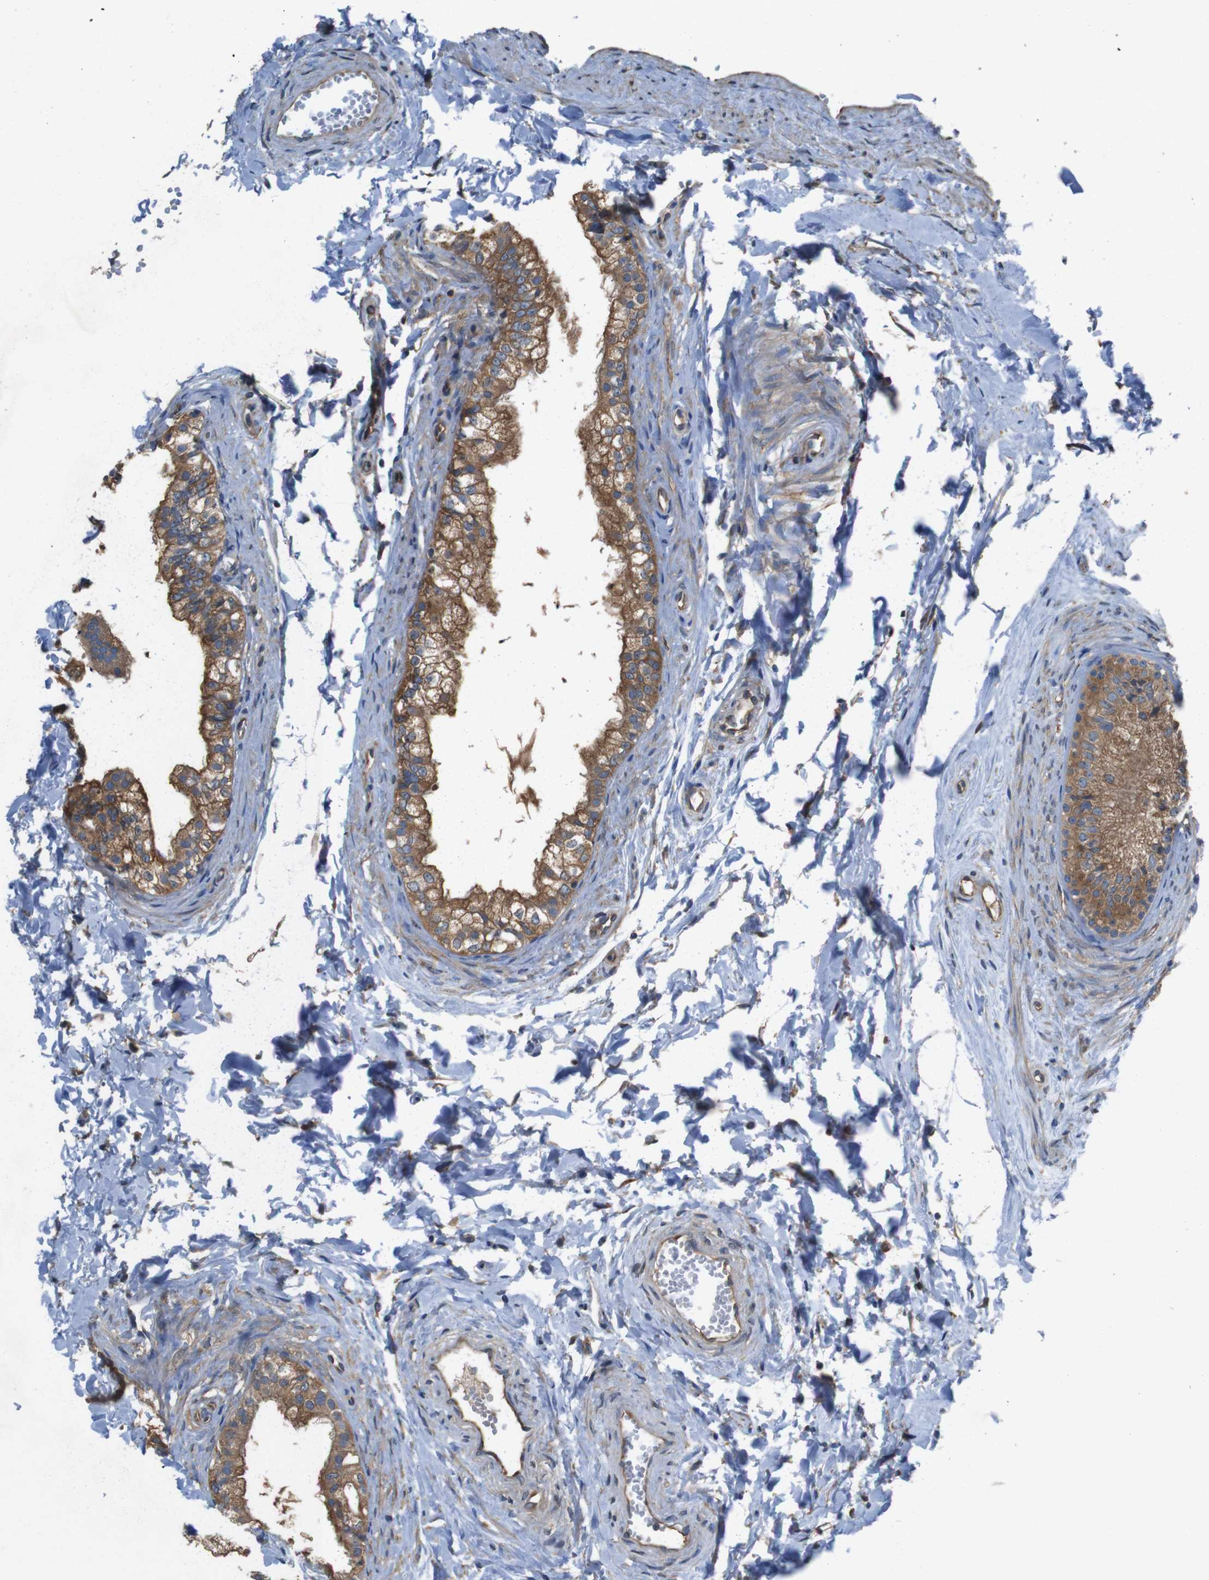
{"staining": {"intensity": "moderate", "quantity": ">75%", "location": "cytoplasmic/membranous"}, "tissue": "epididymis", "cell_type": "Glandular cells", "image_type": "normal", "snomed": [{"axis": "morphology", "description": "Normal tissue, NOS"}, {"axis": "topography", "description": "Epididymis"}], "caption": "The histopathology image demonstrates immunohistochemical staining of unremarkable epididymis. There is moderate cytoplasmic/membranous staining is appreciated in about >75% of glandular cells. The protein is stained brown, and the nuclei are stained in blue (DAB (3,3'-diaminobenzidine) IHC with brightfield microscopy, high magnification).", "gene": "DCTN1", "patient": {"sex": "male", "age": 56}}